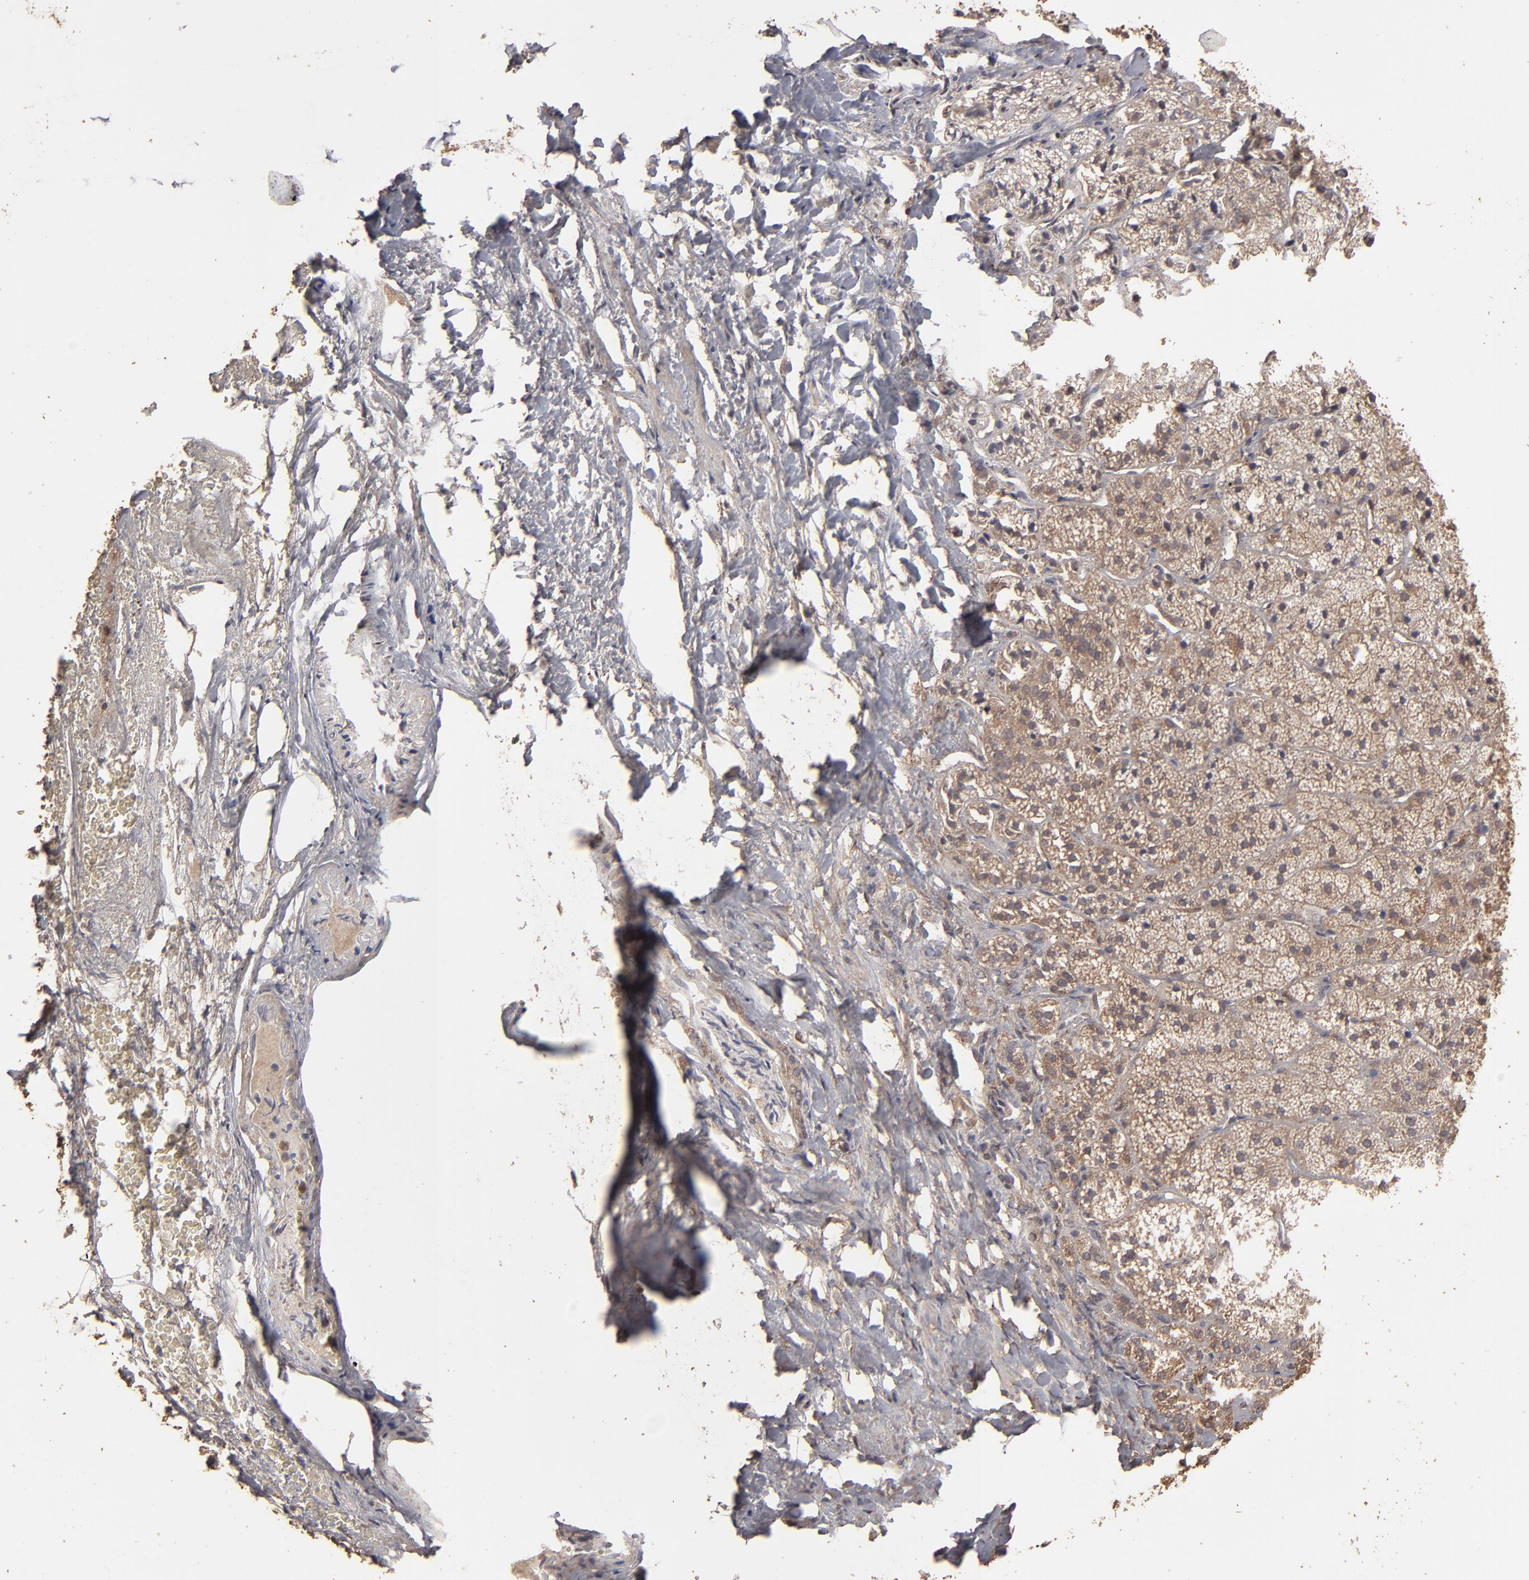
{"staining": {"intensity": "moderate", "quantity": ">75%", "location": "cytoplasmic/membranous"}, "tissue": "adrenal gland", "cell_type": "Glandular cells", "image_type": "normal", "snomed": [{"axis": "morphology", "description": "Normal tissue, NOS"}, {"axis": "topography", "description": "Adrenal gland"}], "caption": "Immunohistochemical staining of unremarkable human adrenal gland reveals medium levels of moderate cytoplasmic/membranous expression in about >75% of glandular cells. The staining was performed using DAB (3,3'-diaminobenzidine) to visualize the protein expression in brown, while the nuclei were stained in blue with hematoxylin (Magnification: 20x).", "gene": "MMP2", "patient": {"sex": "female", "age": 71}}